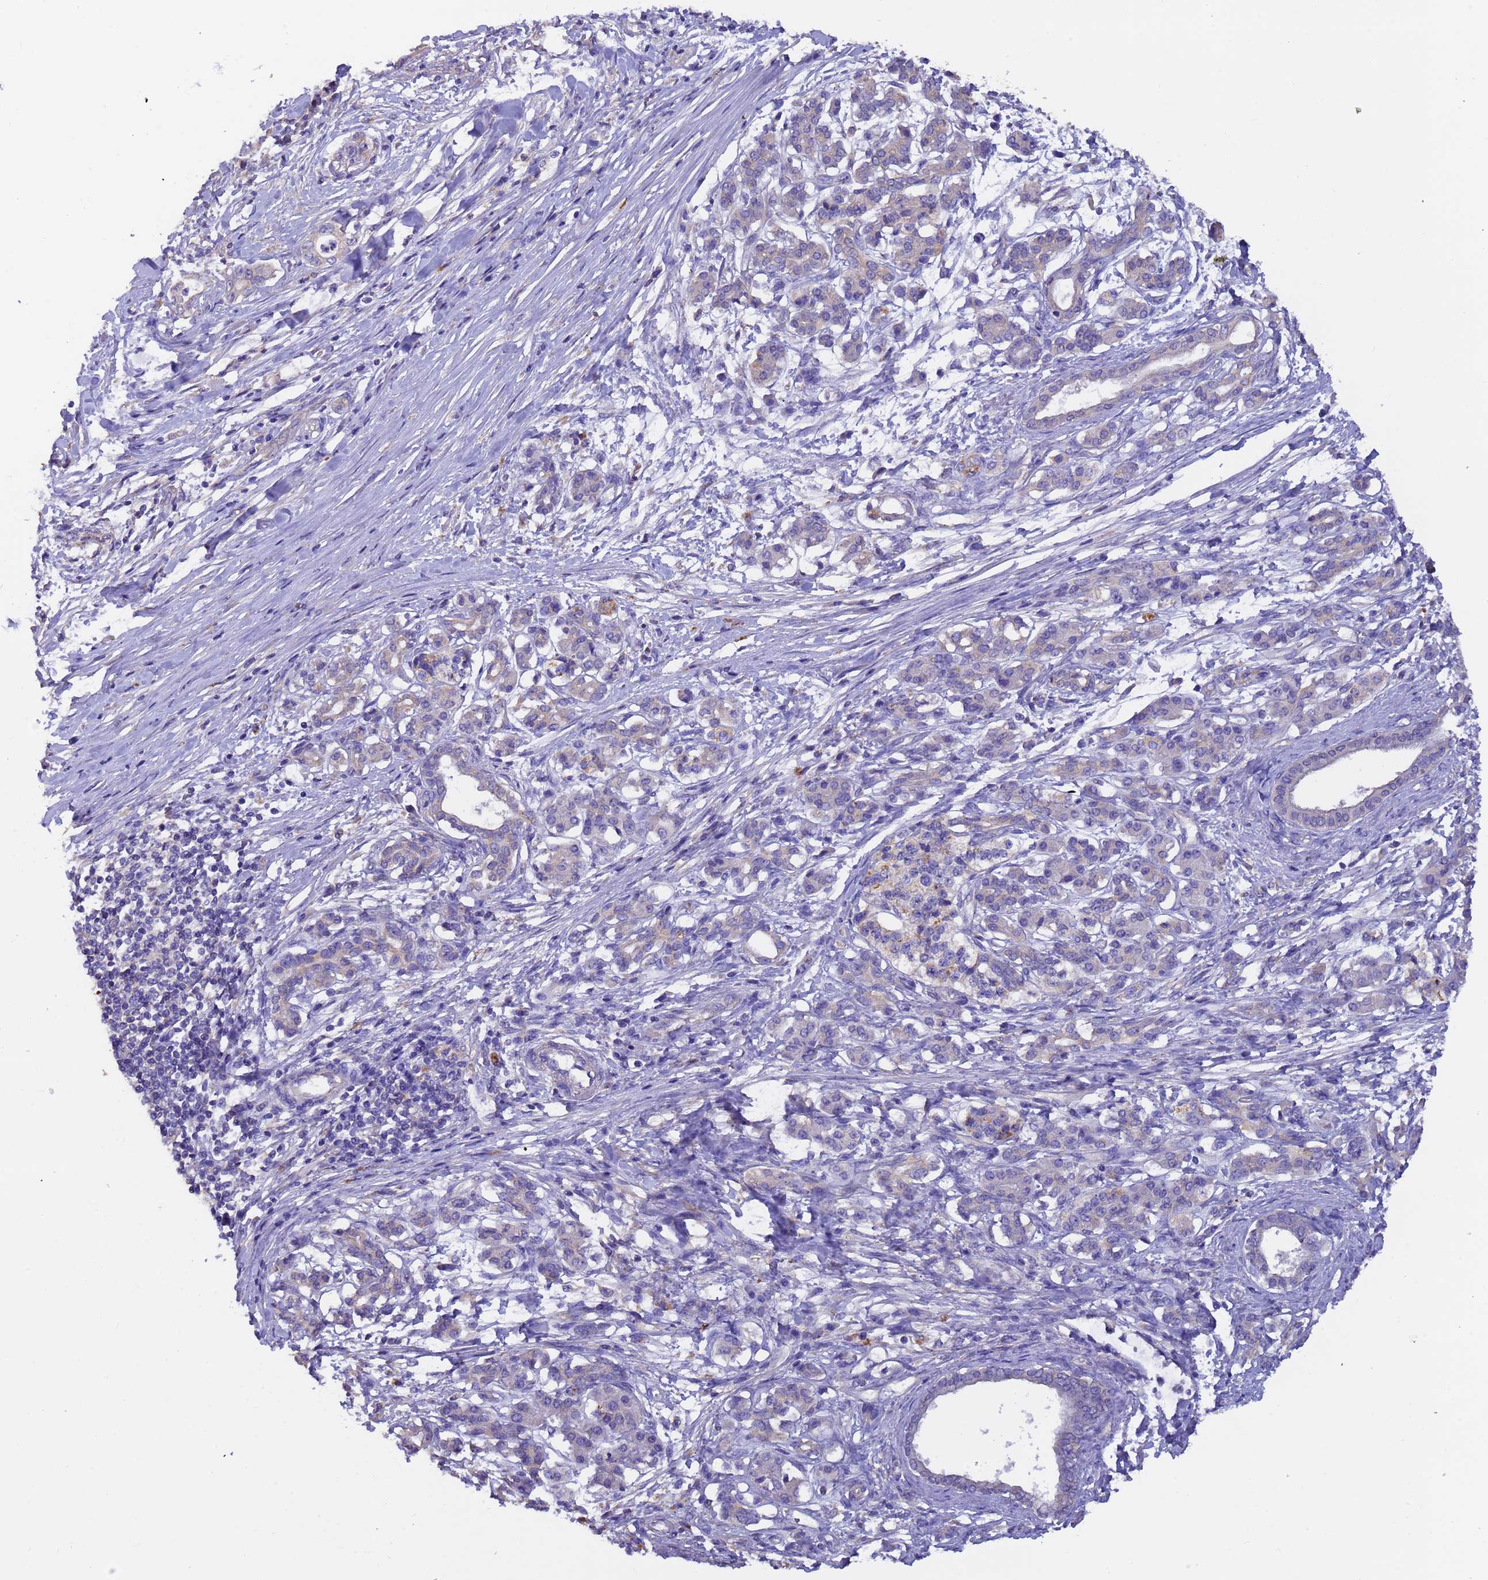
{"staining": {"intensity": "weak", "quantity": "<25%", "location": "cytoplasmic/membranous"}, "tissue": "pancreatic cancer", "cell_type": "Tumor cells", "image_type": "cancer", "snomed": [{"axis": "morphology", "description": "Adenocarcinoma, NOS"}, {"axis": "topography", "description": "Pancreas"}], "caption": "The immunohistochemistry (IHC) micrograph has no significant staining in tumor cells of adenocarcinoma (pancreatic) tissue. (DAB (3,3'-diaminobenzidine) IHC with hematoxylin counter stain).", "gene": "SRL", "patient": {"sex": "female", "age": 55}}